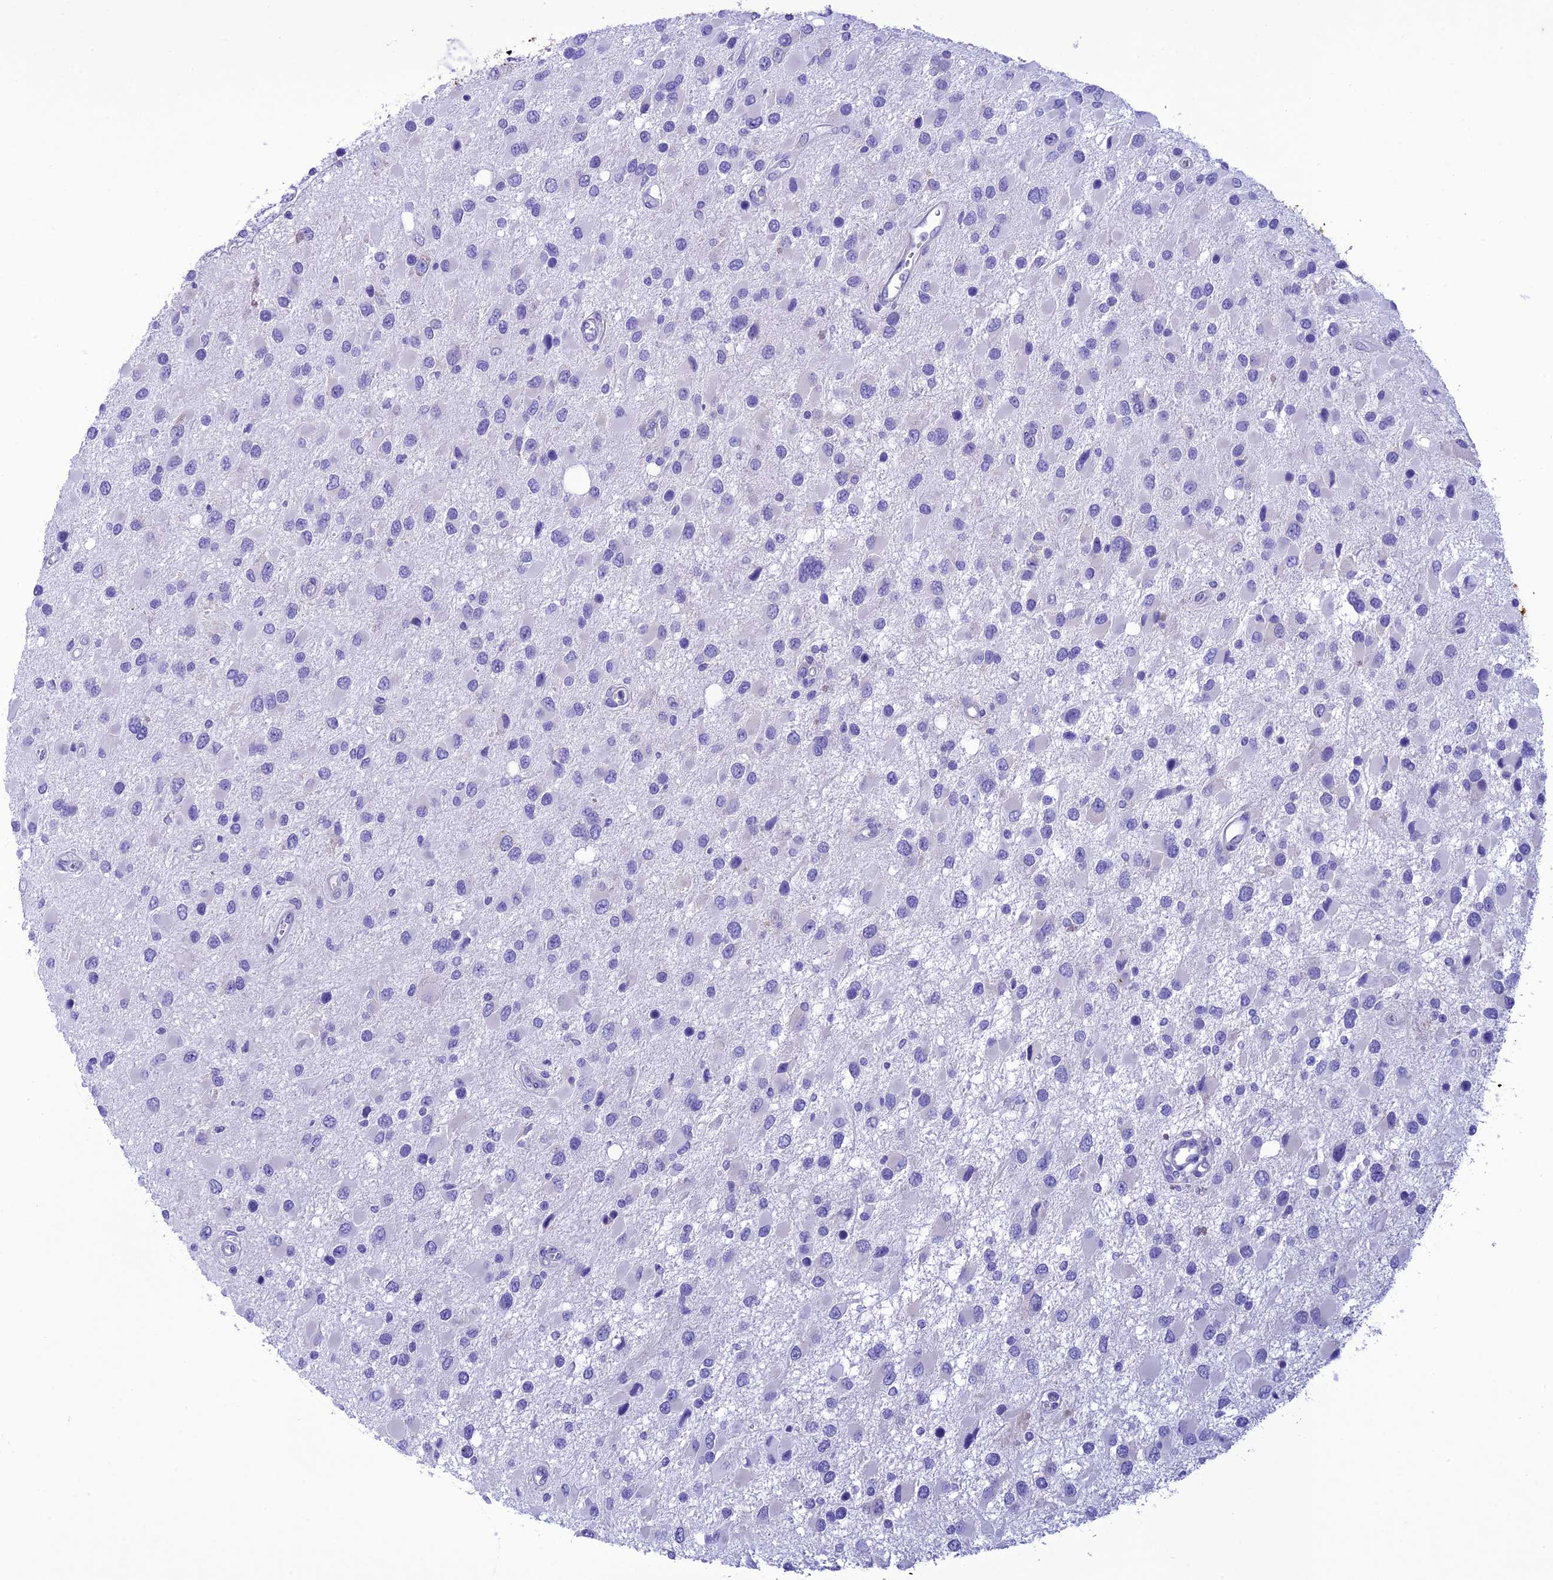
{"staining": {"intensity": "negative", "quantity": "none", "location": "none"}, "tissue": "glioma", "cell_type": "Tumor cells", "image_type": "cancer", "snomed": [{"axis": "morphology", "description": "Glioma, malignant, High grade"}, {"axis": "topography", "description": "Brain"}], "caption": "Tumor cells show no significant positivity in glioma.", "gene": "VPS52", "patient": {"sex": "male", "age": 53}}